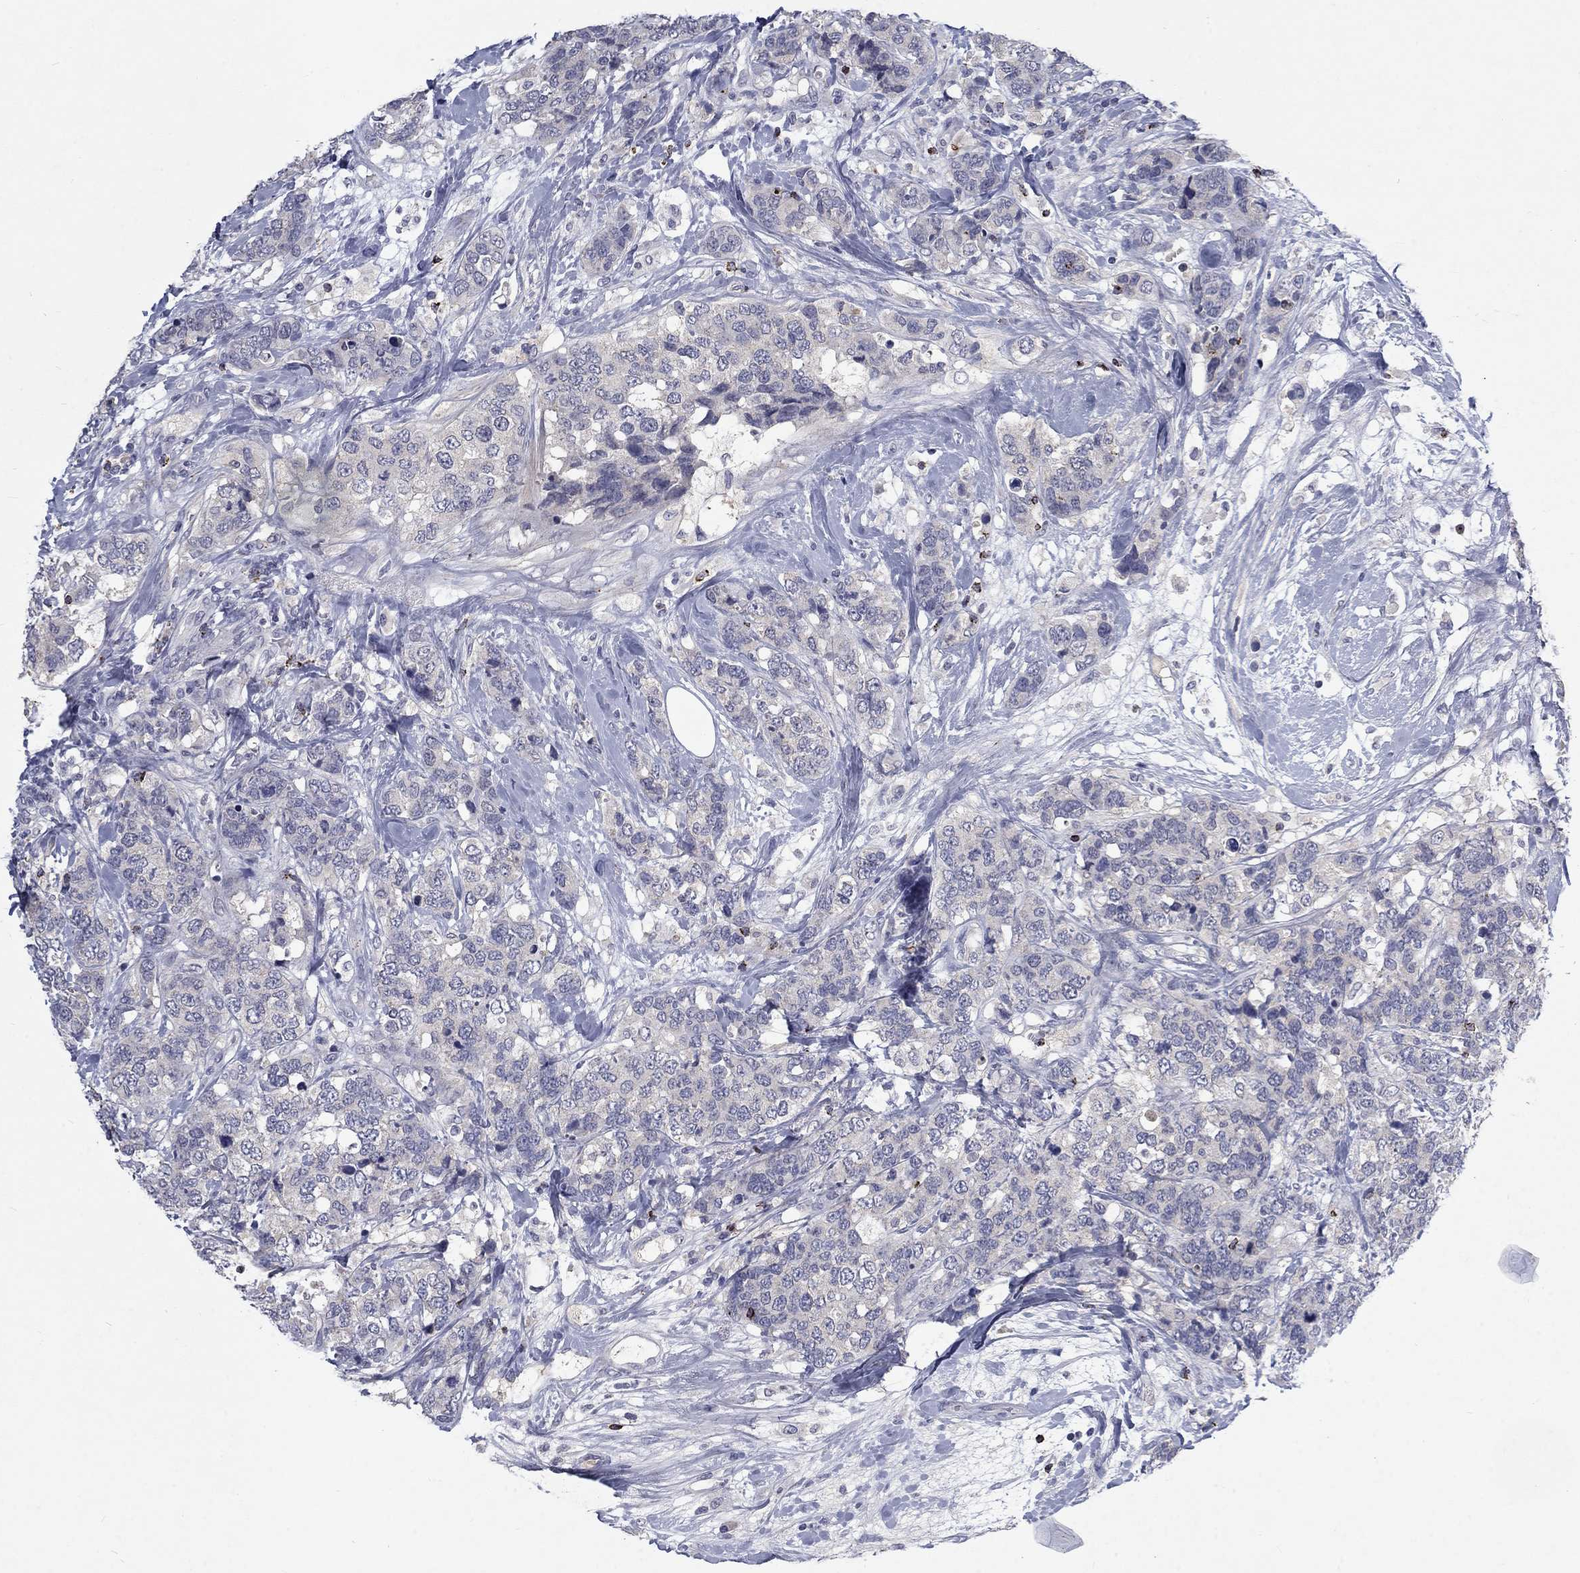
{"staining": {"intensity": "negative", "quantity": "none", "location": "none"}, "tissue": "breast cancer", "cell_type": "Tumor cells", "image_type": "cancer", "snomed": [{"axis": "morphology", "description": "Lobular carcinoma"}, {"axis": "topography", "description": "Breast"}], "caption": "DAB (3,3'-diaminobenzidine) immunohistochemical staining of human breast cancer reveals no significant staining in tumor cells.", "gene": "GZMA", "patient": {"sex": "female", "age": 59}}